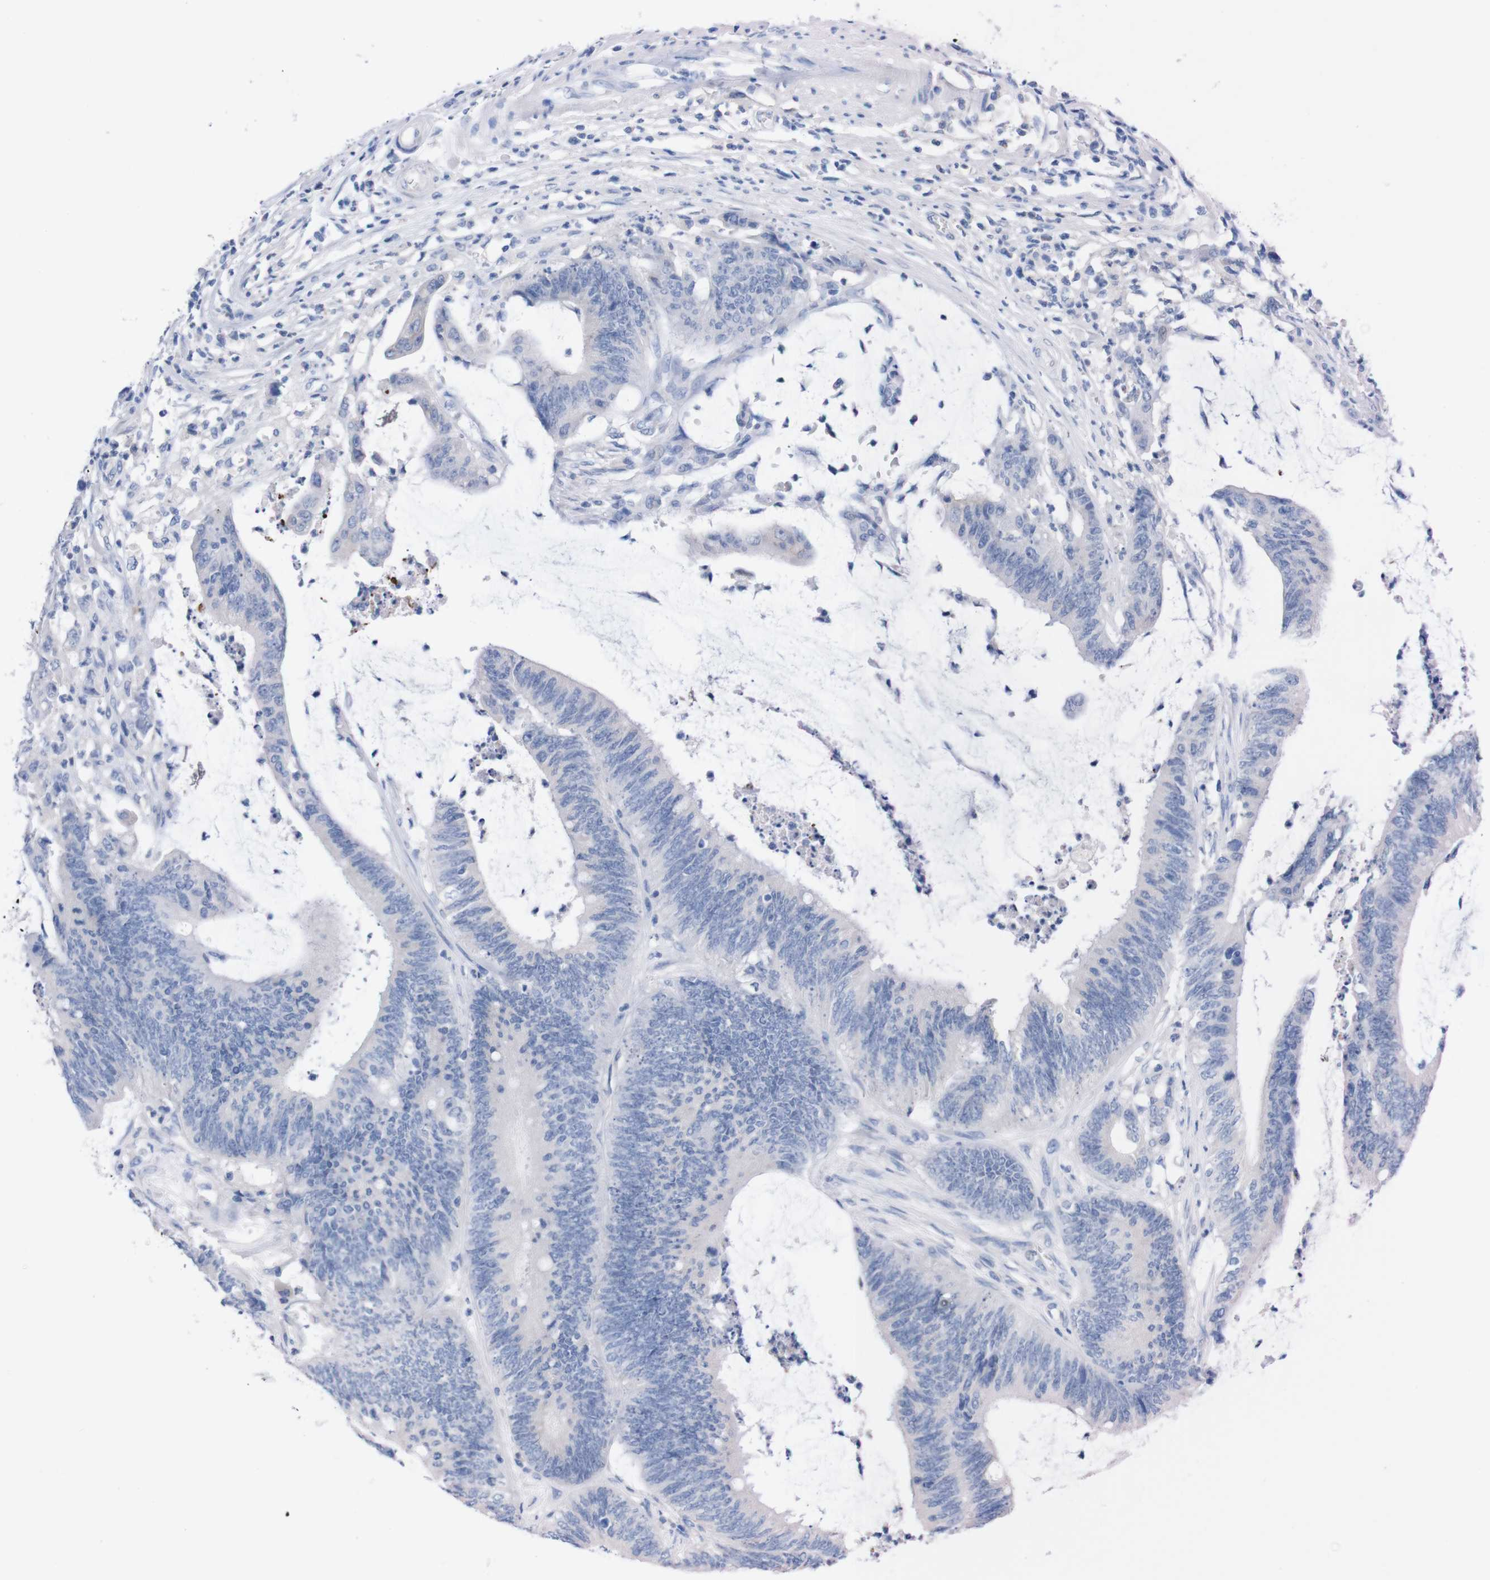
{"staining": {"intensity": "negative", "quantity": "none", "location": "none"}, "tissue": "colorectal cancer", "cell_type": "Tumor cells", "image_type": "cancer", "snomed": [{"axis": "morphology", "description": "Adenocarcinoma, NOS"}, {"axis": "topography", "description": "Rectum"}], "caption": "Immunohistochemistry histopathology image of neoplastic tissue: colorectal cancer stained with DAB demonstrates no significant protein expression in tumor cells.", "gene": "TMEM243", "patient": {"sex": "female", "age": 66}}